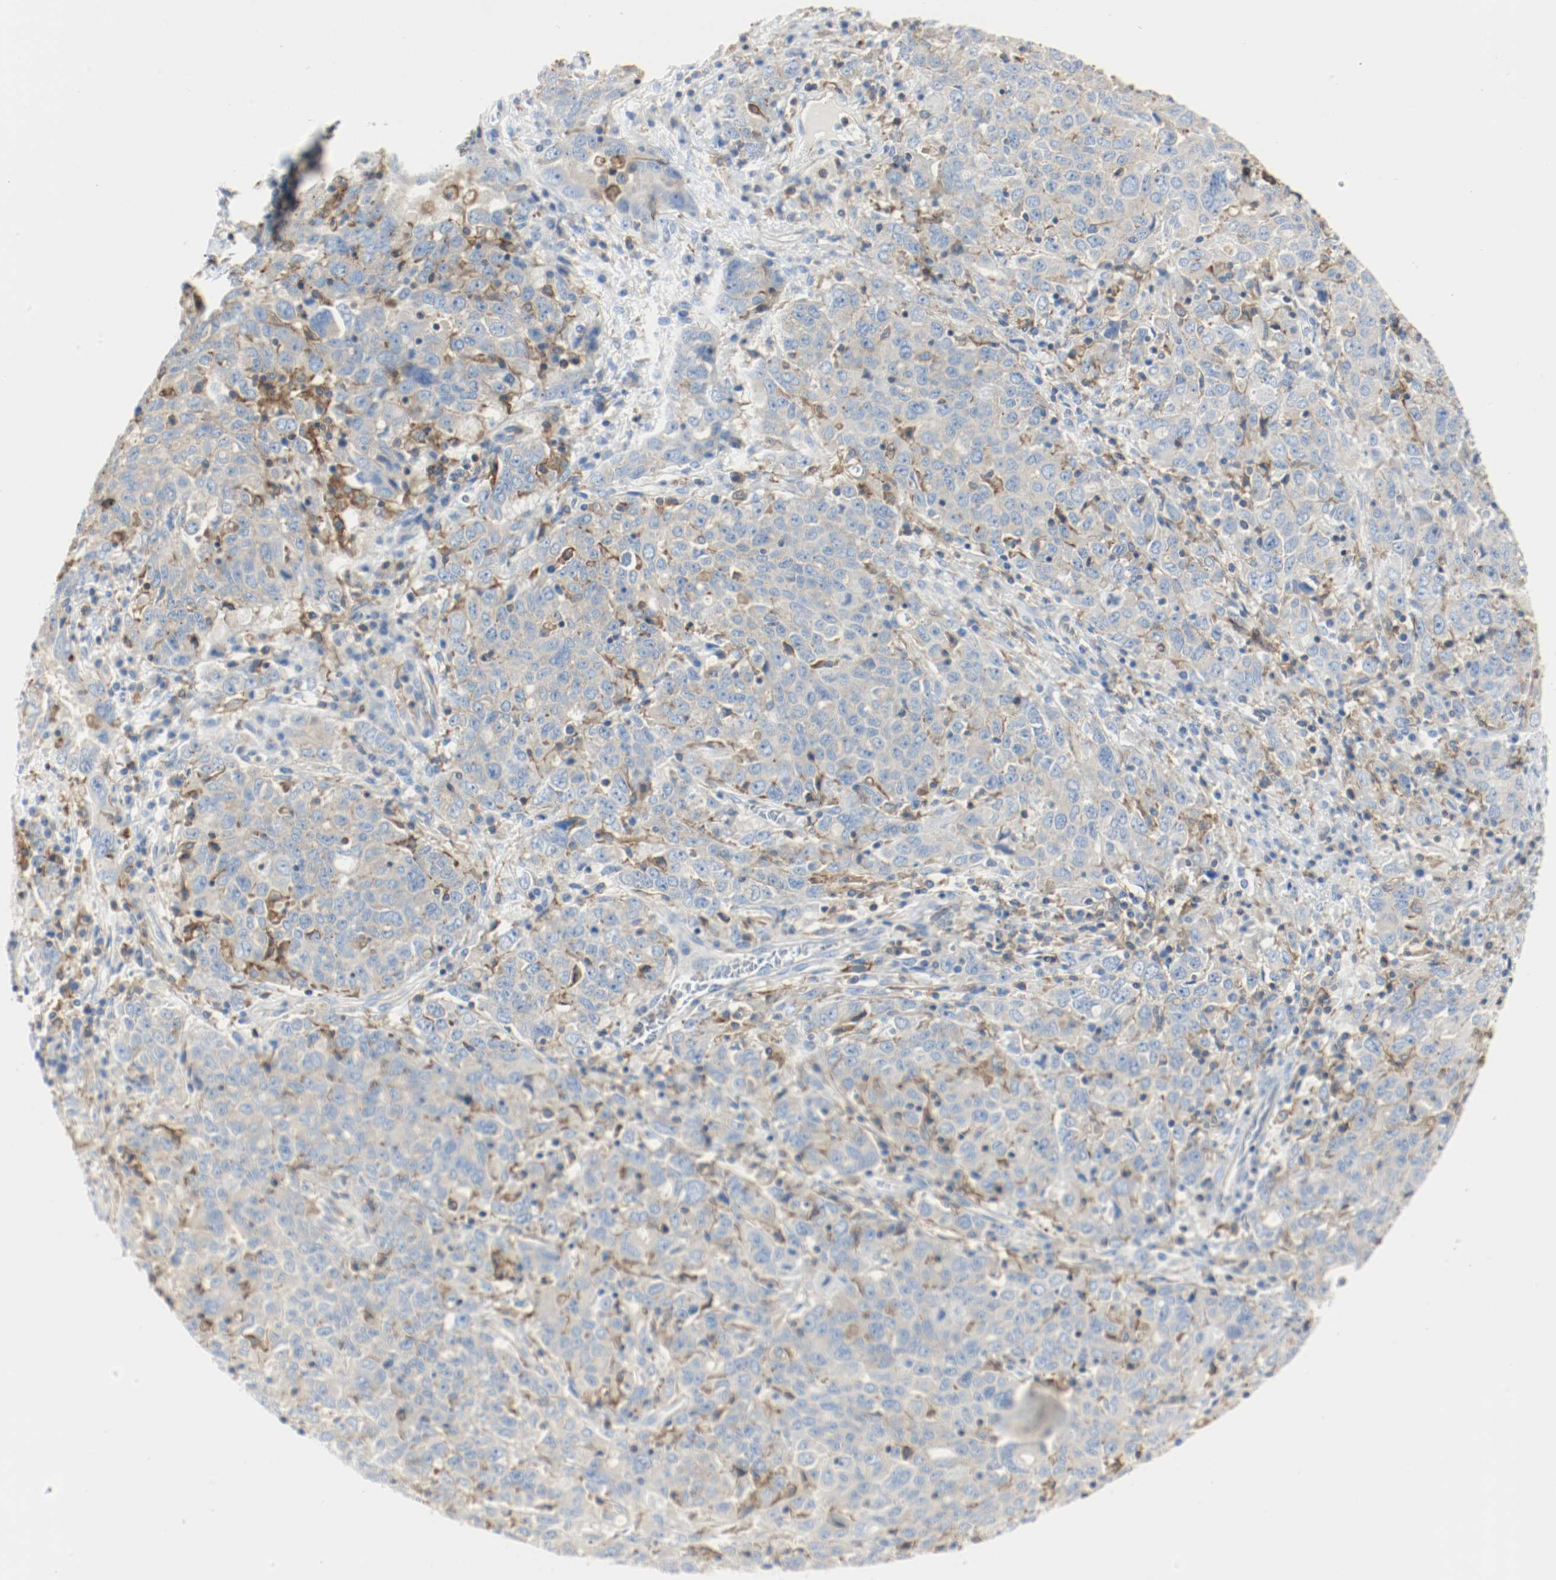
{"staining": {"intensity": "weak", "quantity": "25%-75%", "location": "cytoplasmic/membranous"}, "tissue": "ovarian cancer", "cell_type": "Tumor cells", "image_type": "cancer", "snomed": [{"axis": "morphology", "description": "Carcinoma, endometroid"}, {"axis": "topography", "description": "Ovary"}], "caption": "Immunohistochemistry (IHC) (DAB (3,3'-diaminobenzidine)) staining of endometroid carcinoma (ovarian) exhibits weak cytoplasmic/membranous protein staining in about 25%-75% of tumor cells.", "gene": "ARPC1B", "patient": {"sex": "female", "age": 62}}